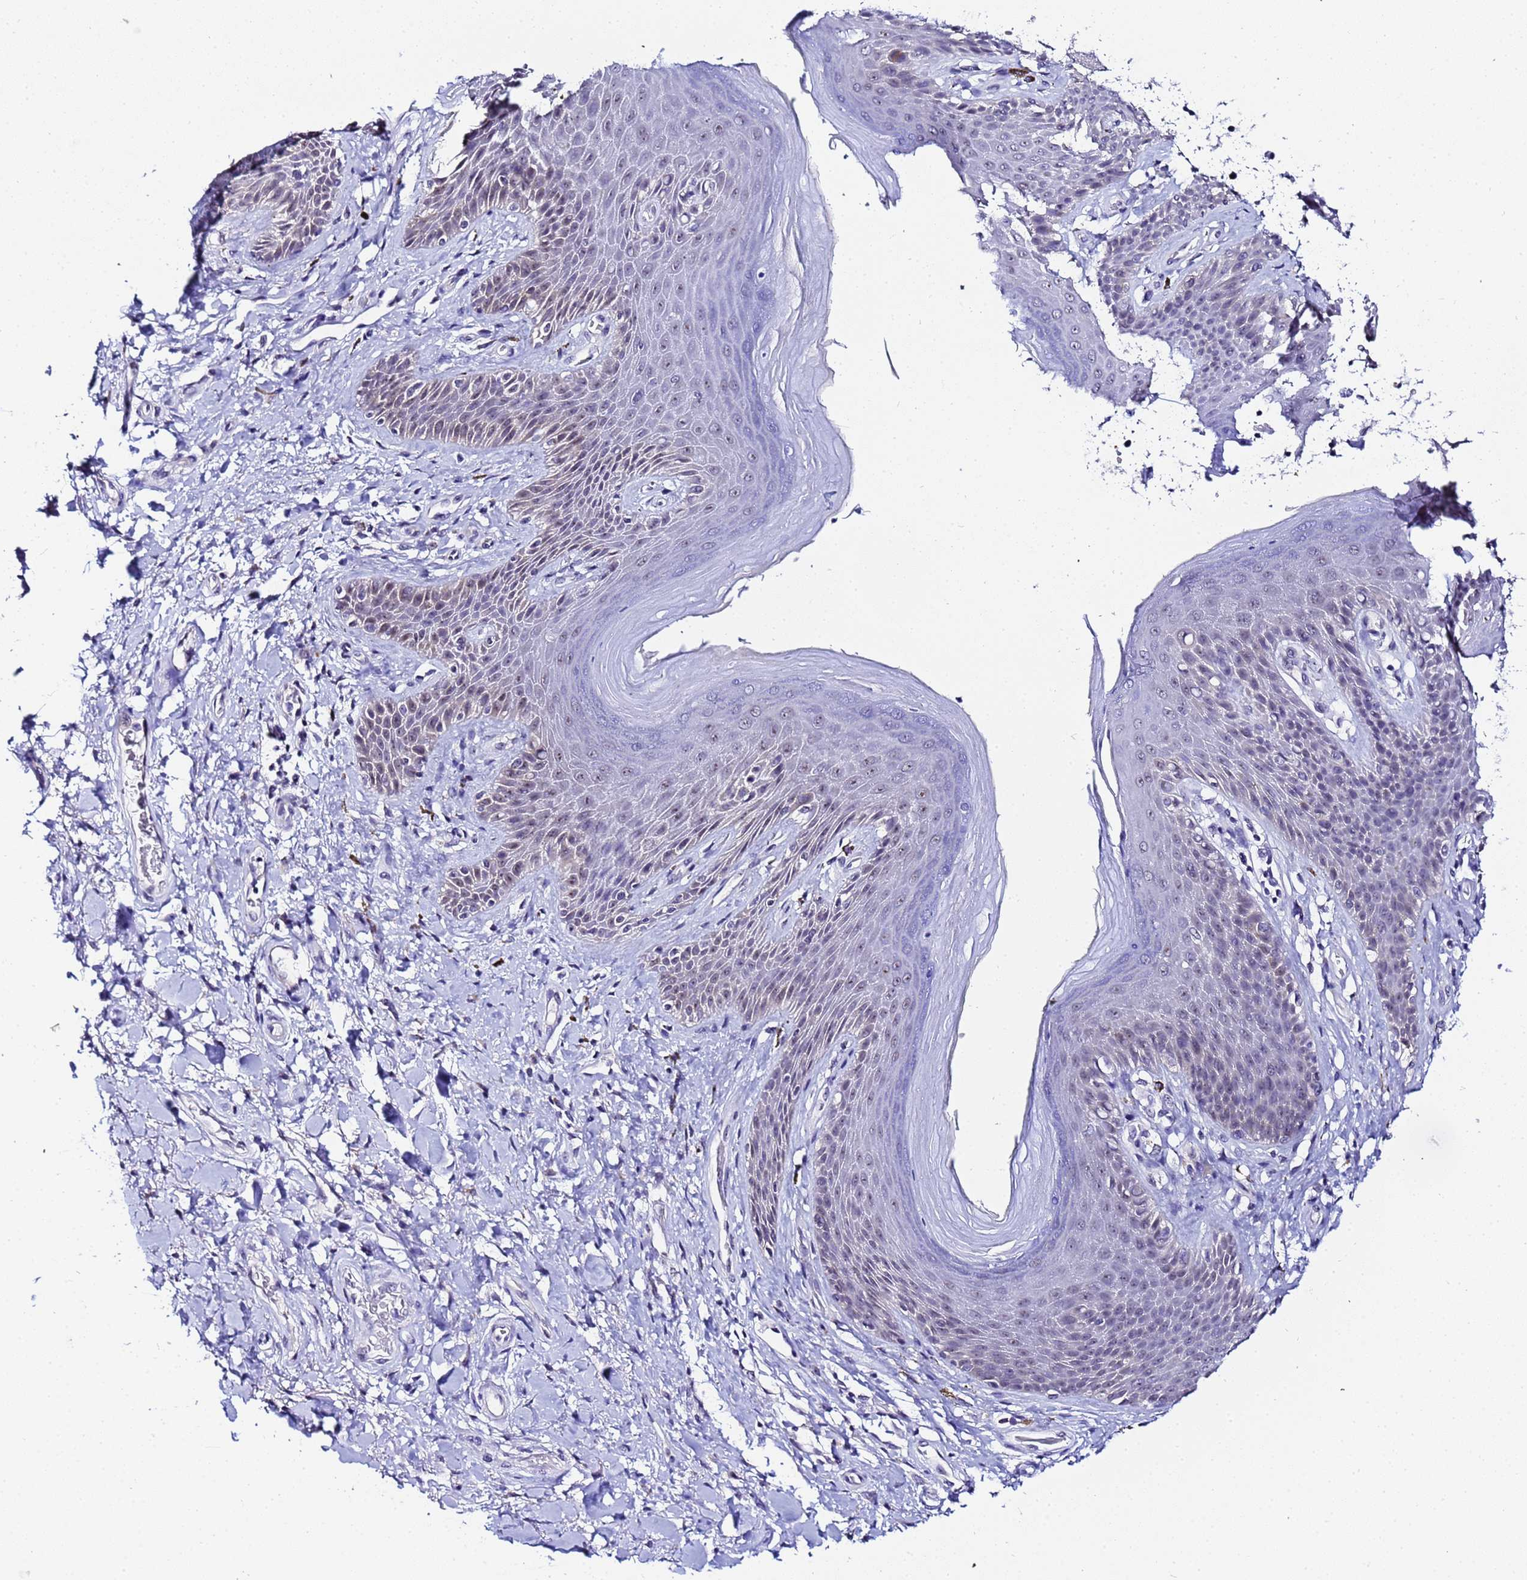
{"staining": {"intensity": "weak", "quantity": "25%-75%", "location": "nuclear"}, "tissue": "skin", "cell_type": "Epidermal cells", "image_type": "normal", "snomed": [{"axis": "morphology", "description": "Normal tissue, NOS"}, {"axis": "topography", "description": "Anal"}], "caption": "Immunohistochemistry of unremarkable human skin shows low levels of weak nuclear expression in approximately 25%-75% of epidermal cells. (Brightfield microscopy of DAB IHC at high magnification).", "gene": "ACTL6B", "patient": {"sex": "female", "age": 89}}